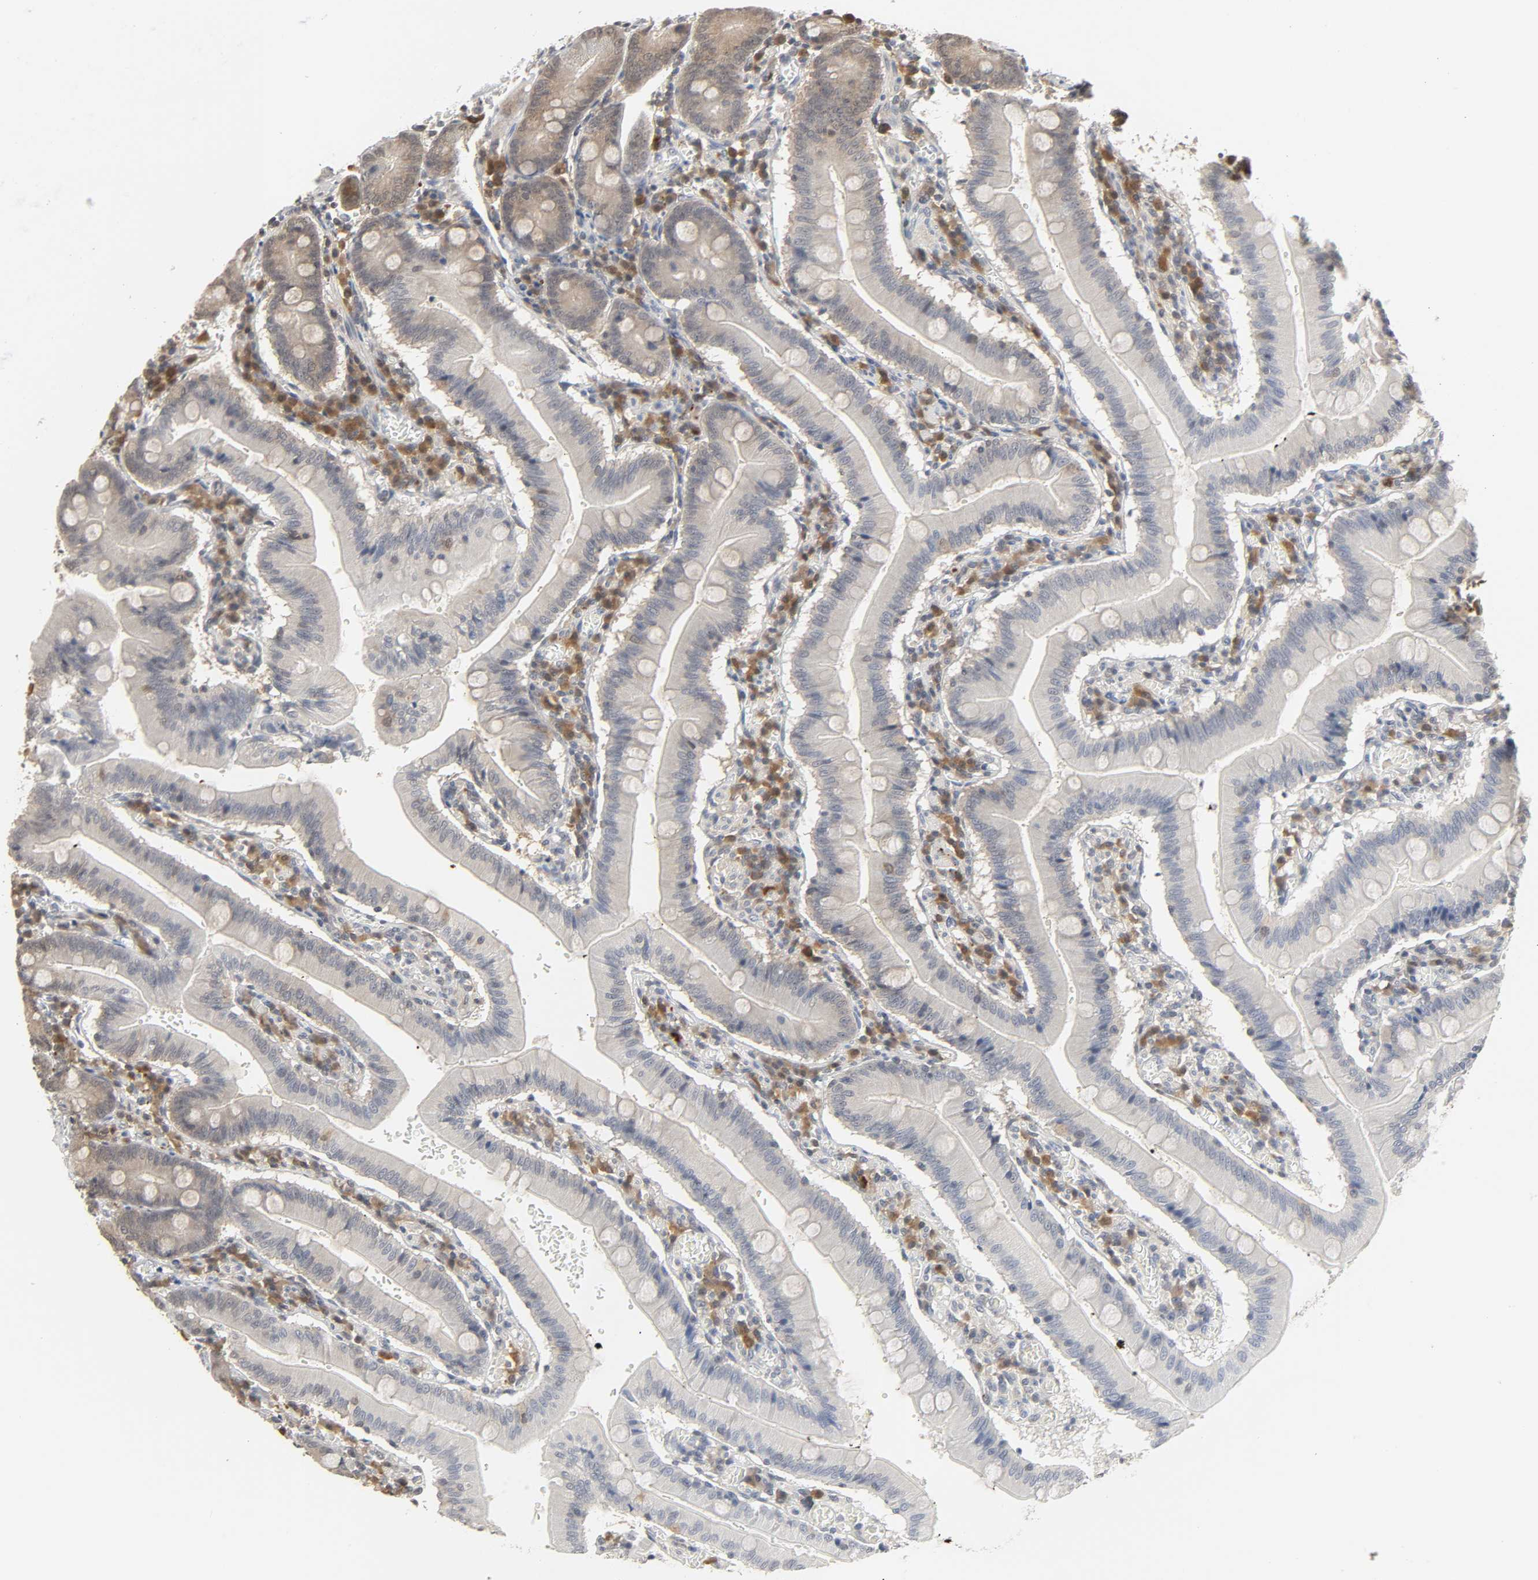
{"staining": {"intensity": "weak", "quantity": "25%-75%", "location": "cytoplasmic/membranous"}, "tissue": "small intestine", "cell_type": "Glandular cells", "image_type": "normal", "snomed": [{"axis": "morphology", "description": "Normal tissue, NOS"}, {"axis": "topography", "description": "Small intestine"}], "caption": "Brown immunohistochemical staining in unremarkable small intestine displays weak cytoplasmic/membranous staining in about 25%-75% of glandular cells.", "gene": "MIF", "patient": {"sex": "male", "age": 71}}